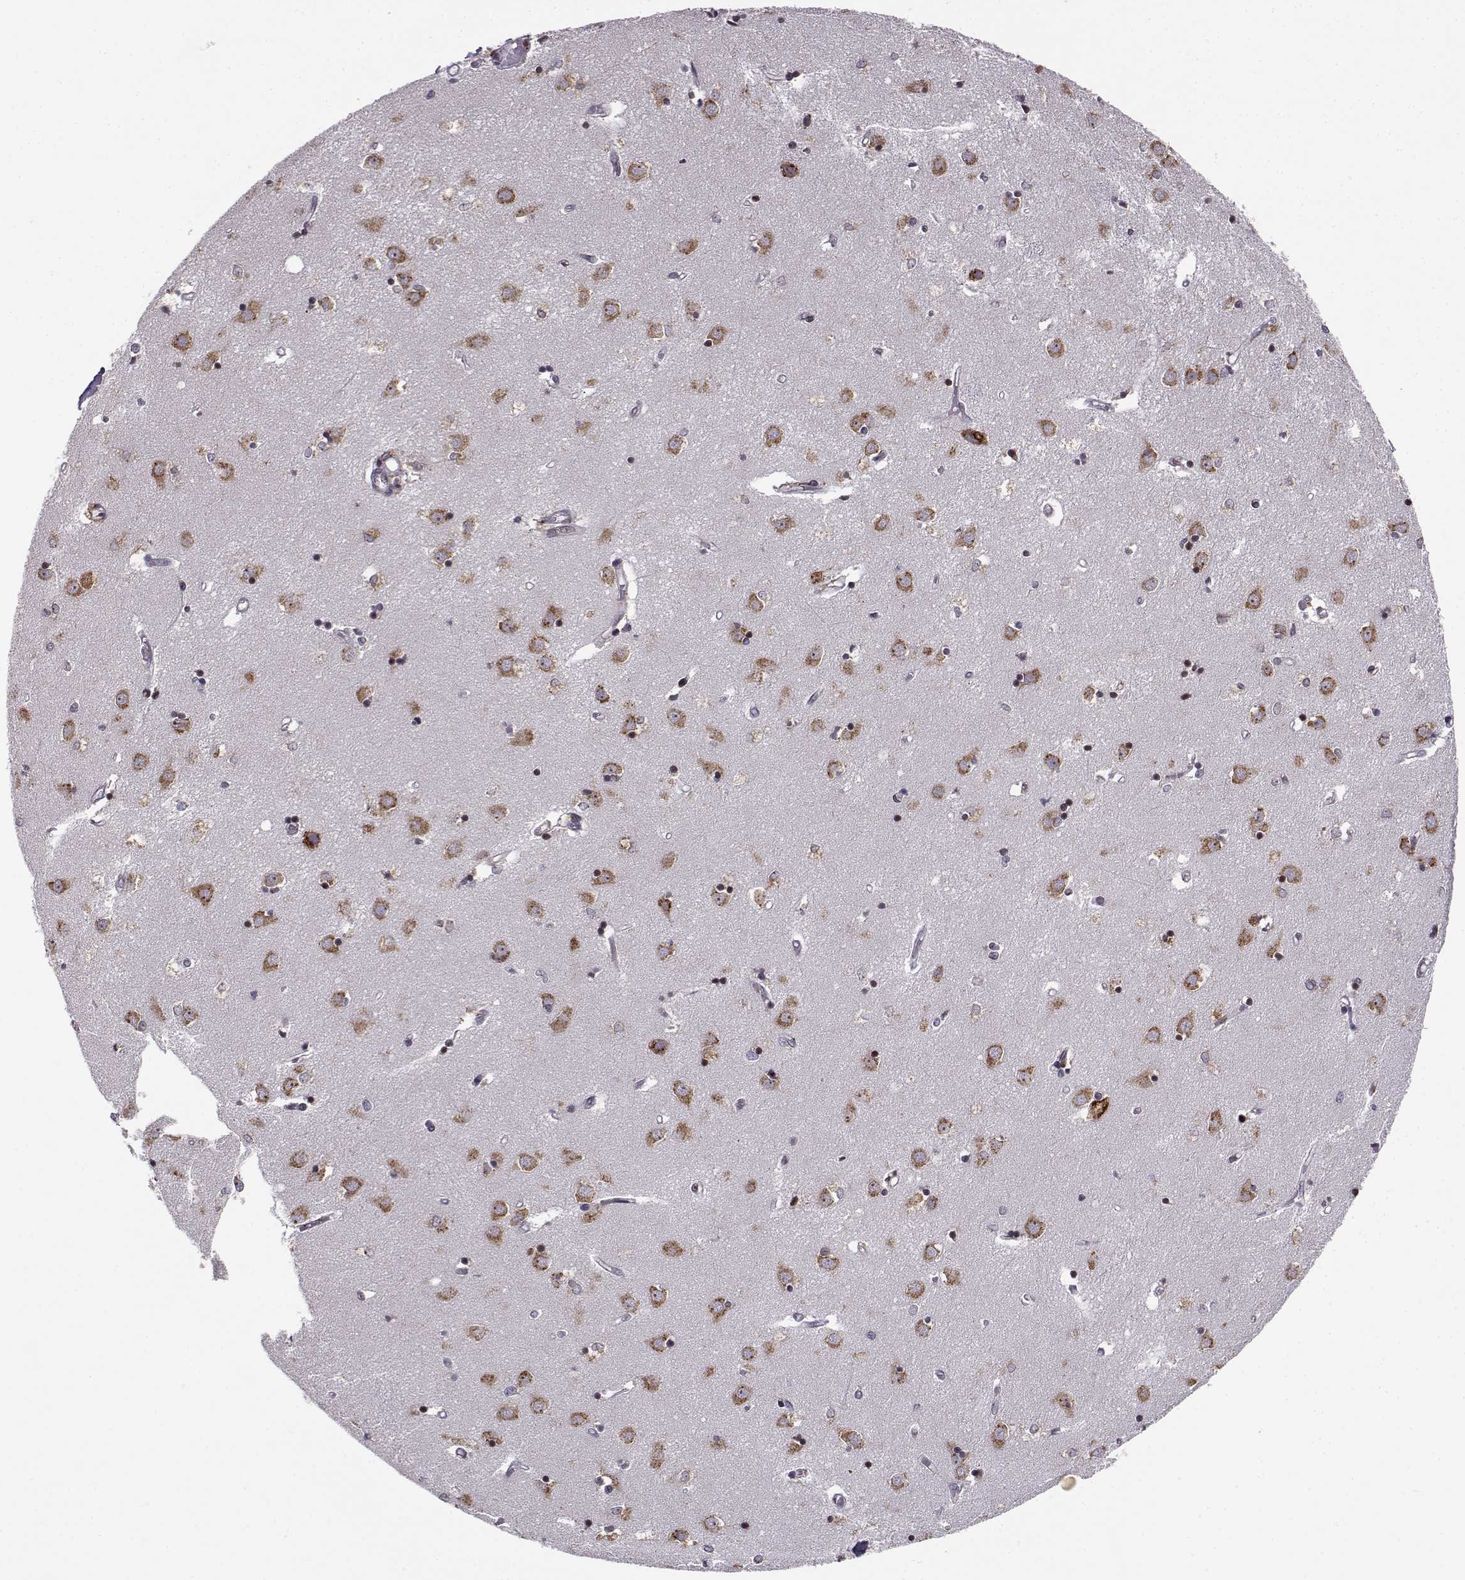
{"staining": {"intensity": "negative", "quantity": "none", "location": "none"}, "tissue": "caudate", "cell_type": "Glial cells", "image_type": "normal", "snomed": [{"axis": "morphology", "description": "Normal tissue, NOS"}, {"axis": "topography", "description": "Lateral ventricle wall"}], "caption": "An IHC histopathology image of normal caudate is shown. There is no staining in glial cells of caudate. (DAB (3,3'-diaminobenzidine) immunohistochemistry (IHC) visualized using brightfield microscopy, high magnification).", "gene": "RPL31", "patient": {"sex": "male", "age": 54}}